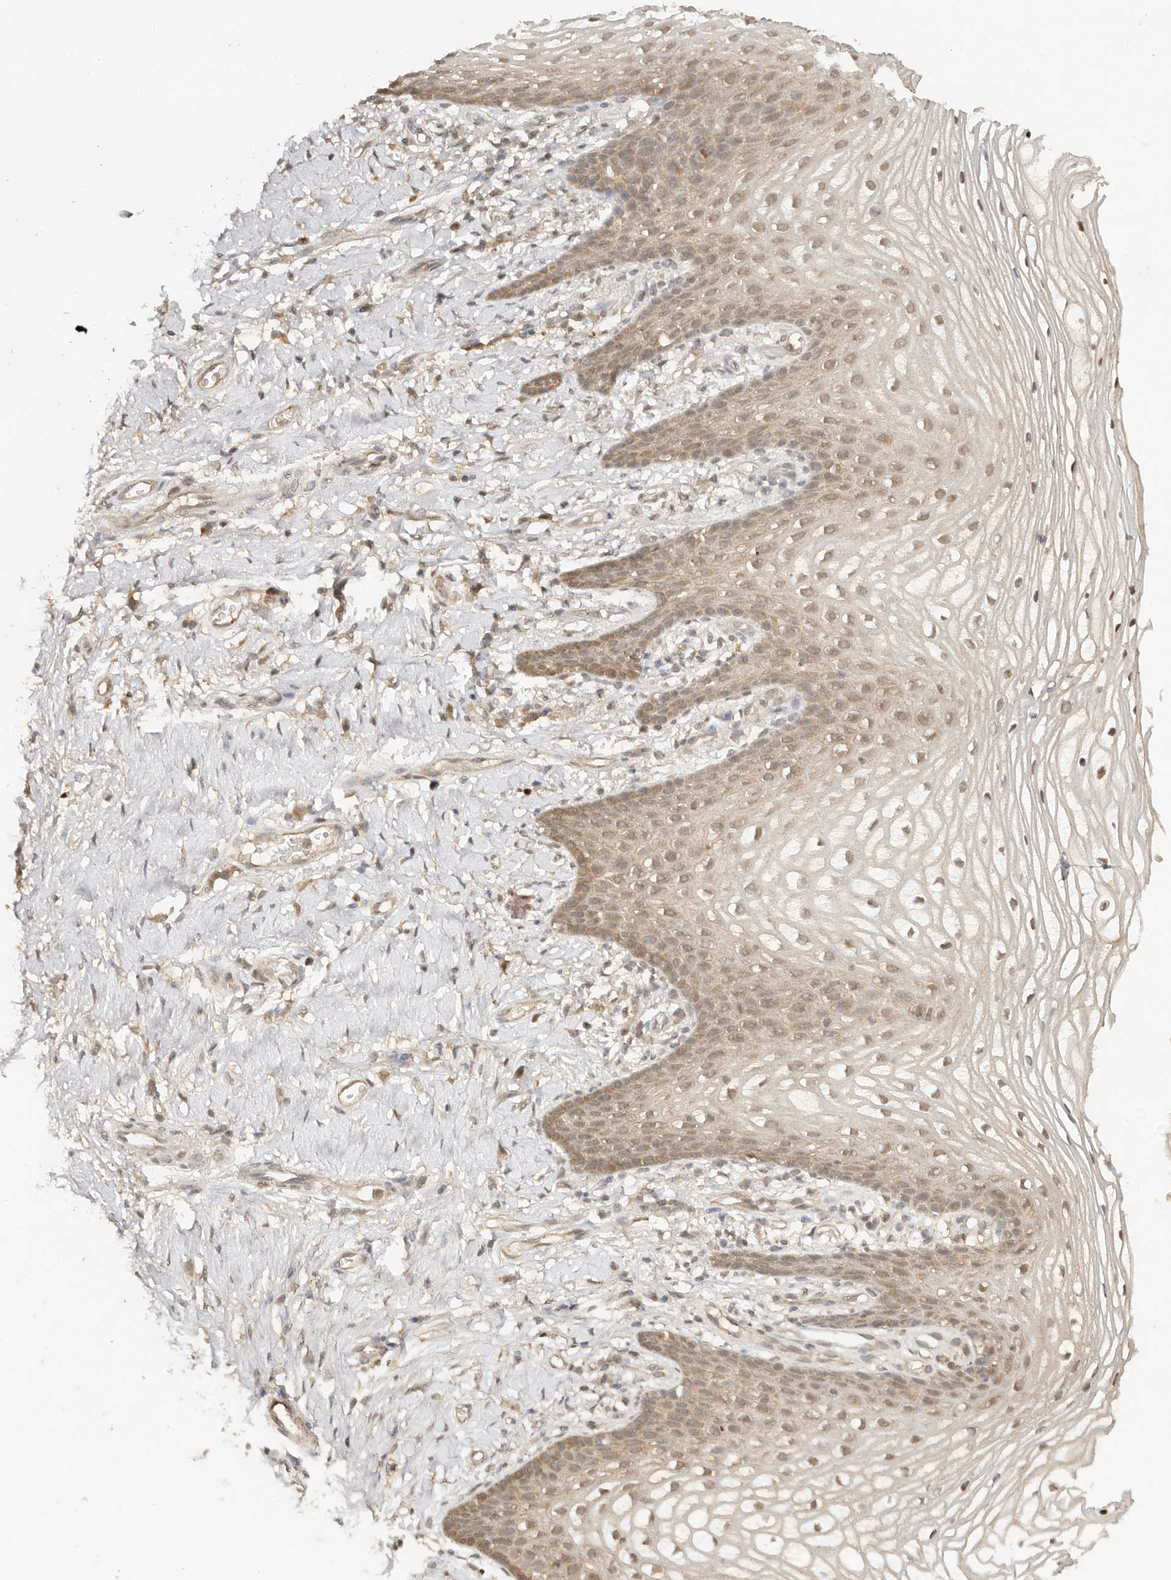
{"staining": {"intensity": "moderate", "quantity": ">75%", "location": "cytoplasmic/membranous,nuclear"}, "tissue": "vagina", "cell_type": "Squamous epithelial cells", "image_type": "normal", "snomed": [{"axis": "morphology", "description": "Normal tissue, NOS"}, {"axis": "topography", "description": "Vagina"}], "caption": "High-magnification brightfield microscopy of unremarkable vagina stained with DAB (brown) and counterstained with hematoxylin (blue). squamous epithelial cells exhibit moderate cytoplasmic/membranous,nuclear positivity is identified in about>75% of cells.", "gene": "PSMA5", "patient": {"sex": "female", "age": 60}}